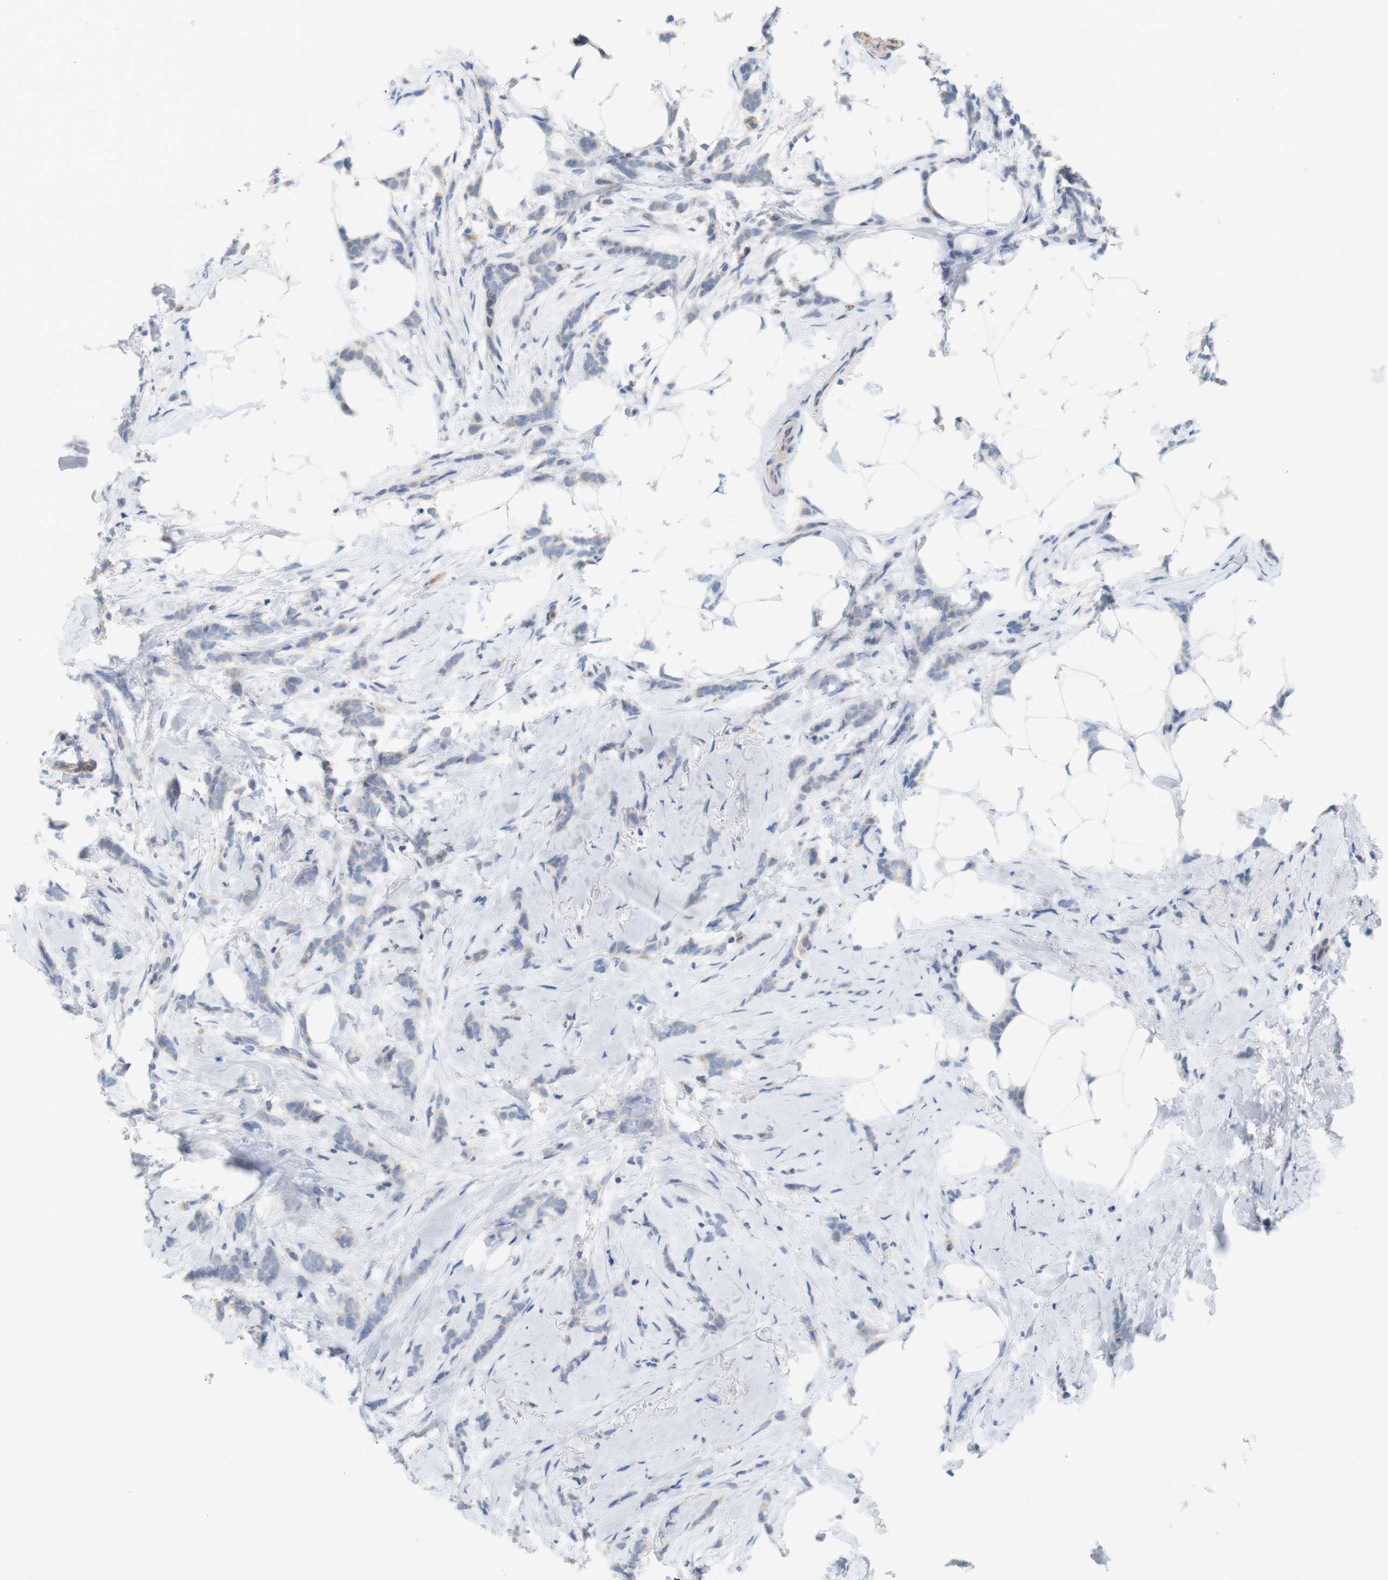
{"staining": {"intensity": "weak", "quantity": "<25%", "location": "cytoplasmic/membranous"}, "tissue": "breast cancer", "cell_type": "Tumor cells", "image_type": "cancer", "snomed": [{"axis": "morphology", "description": "Lobular carcinoma, in situ"}, {"axis": "morphology", "description": "Lobular carcinoma"}, {"axis": "topography", "description": "Breast"}], "caption": "A high-resolution micrograph shows immunohistochemistry (IHC) staining of breast cancer, which exhibits no significant positivity in tumor cells.", "gene": "ITPR1", "patient": {"sex": "female", "age": 41}}